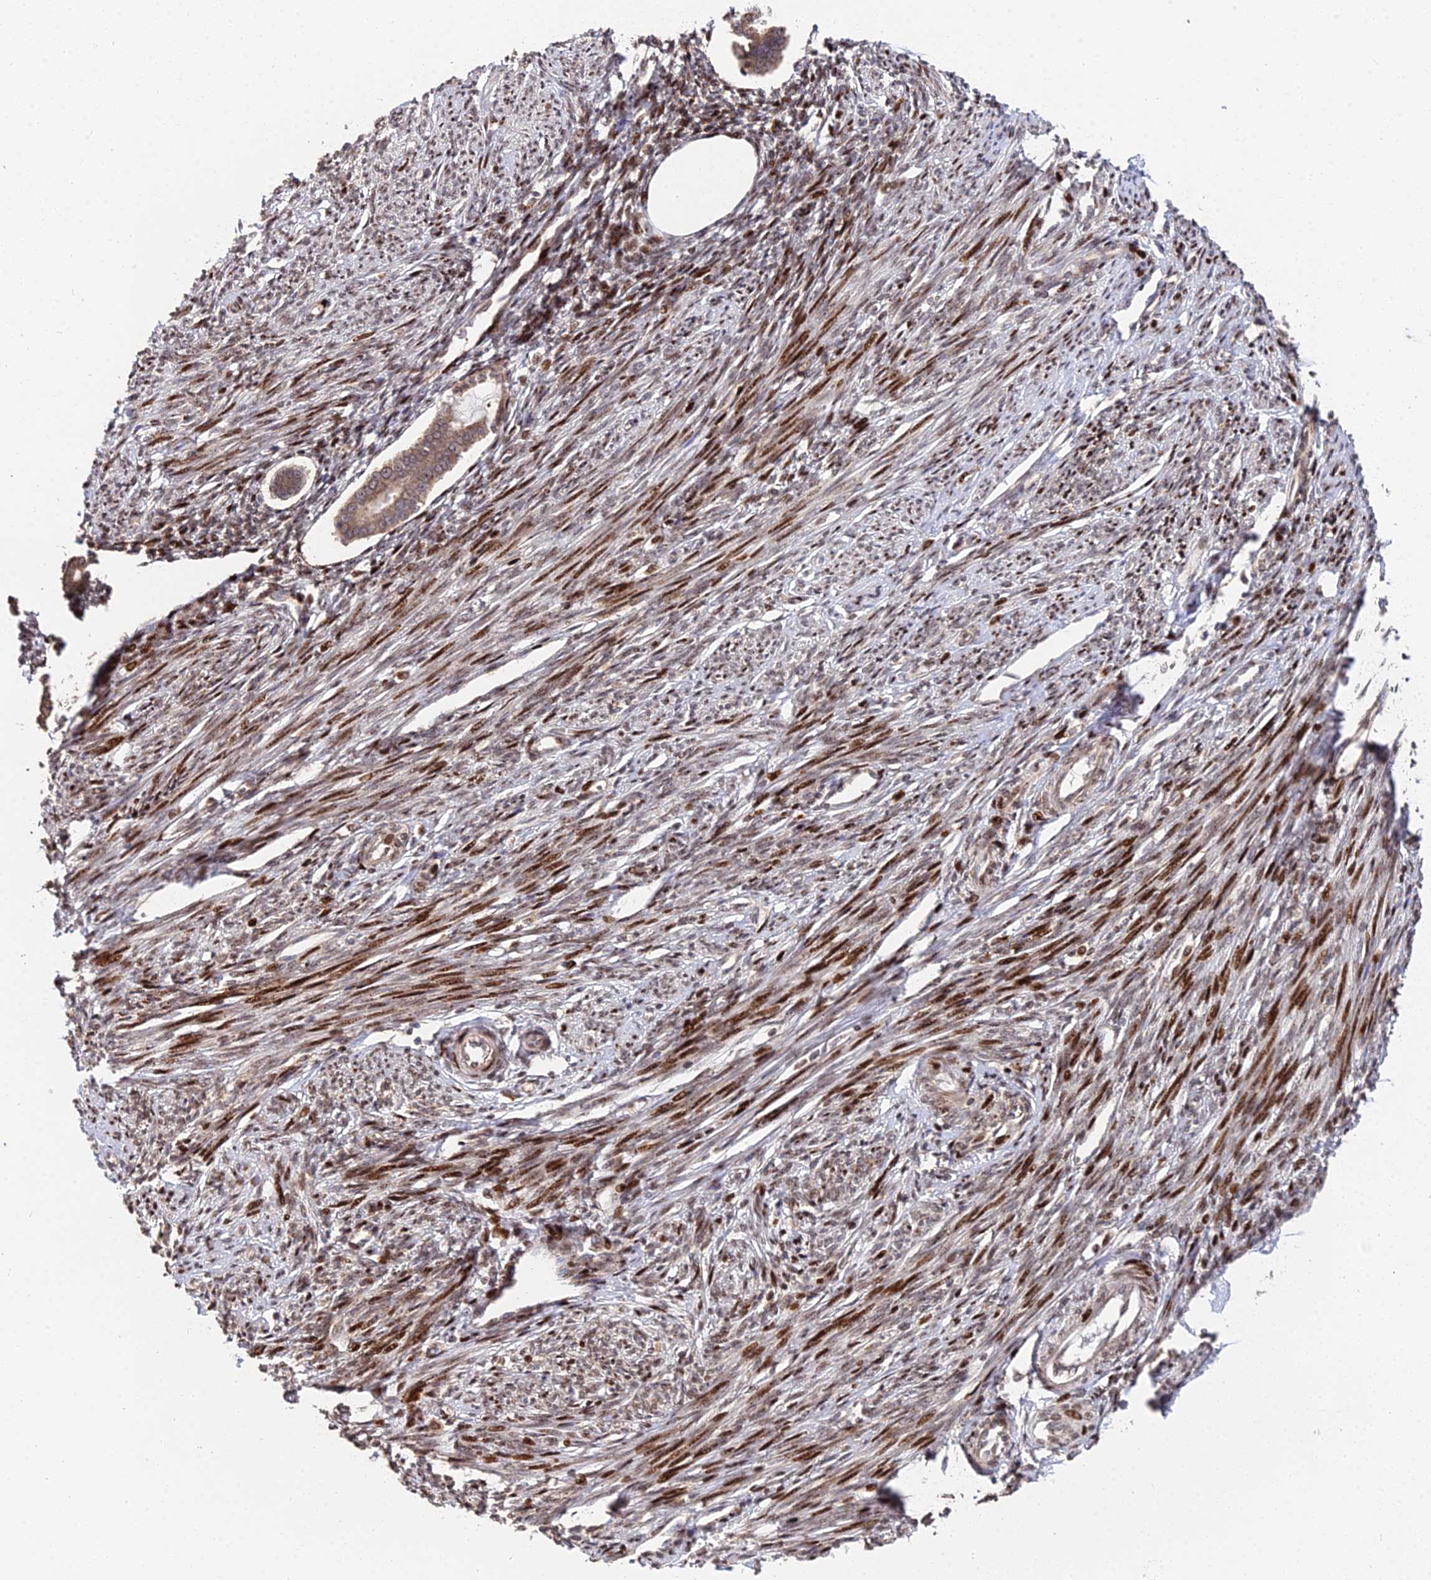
{"staining": {"intensity": "weak", "quantity": "25%-75%", "location": "cytoplasmic/membranous"}, "tissue": "endometrium", "cell_type": "Cells in endometrial stroma", "image_type": "normal", "snomed": [{"axis": "morphology", "description": "Normal tissue, NOS"}, {"axis": "topography", "description": "Endometrium"}], "caption": "Protein analysis of unremarkable endometrium displays weak cytoplasmic/membranous positivity in about 25%-75% of cells in endometrial stroma.", "gene": "RBMS2", "patient": {"sex": "female", "age": 56}}